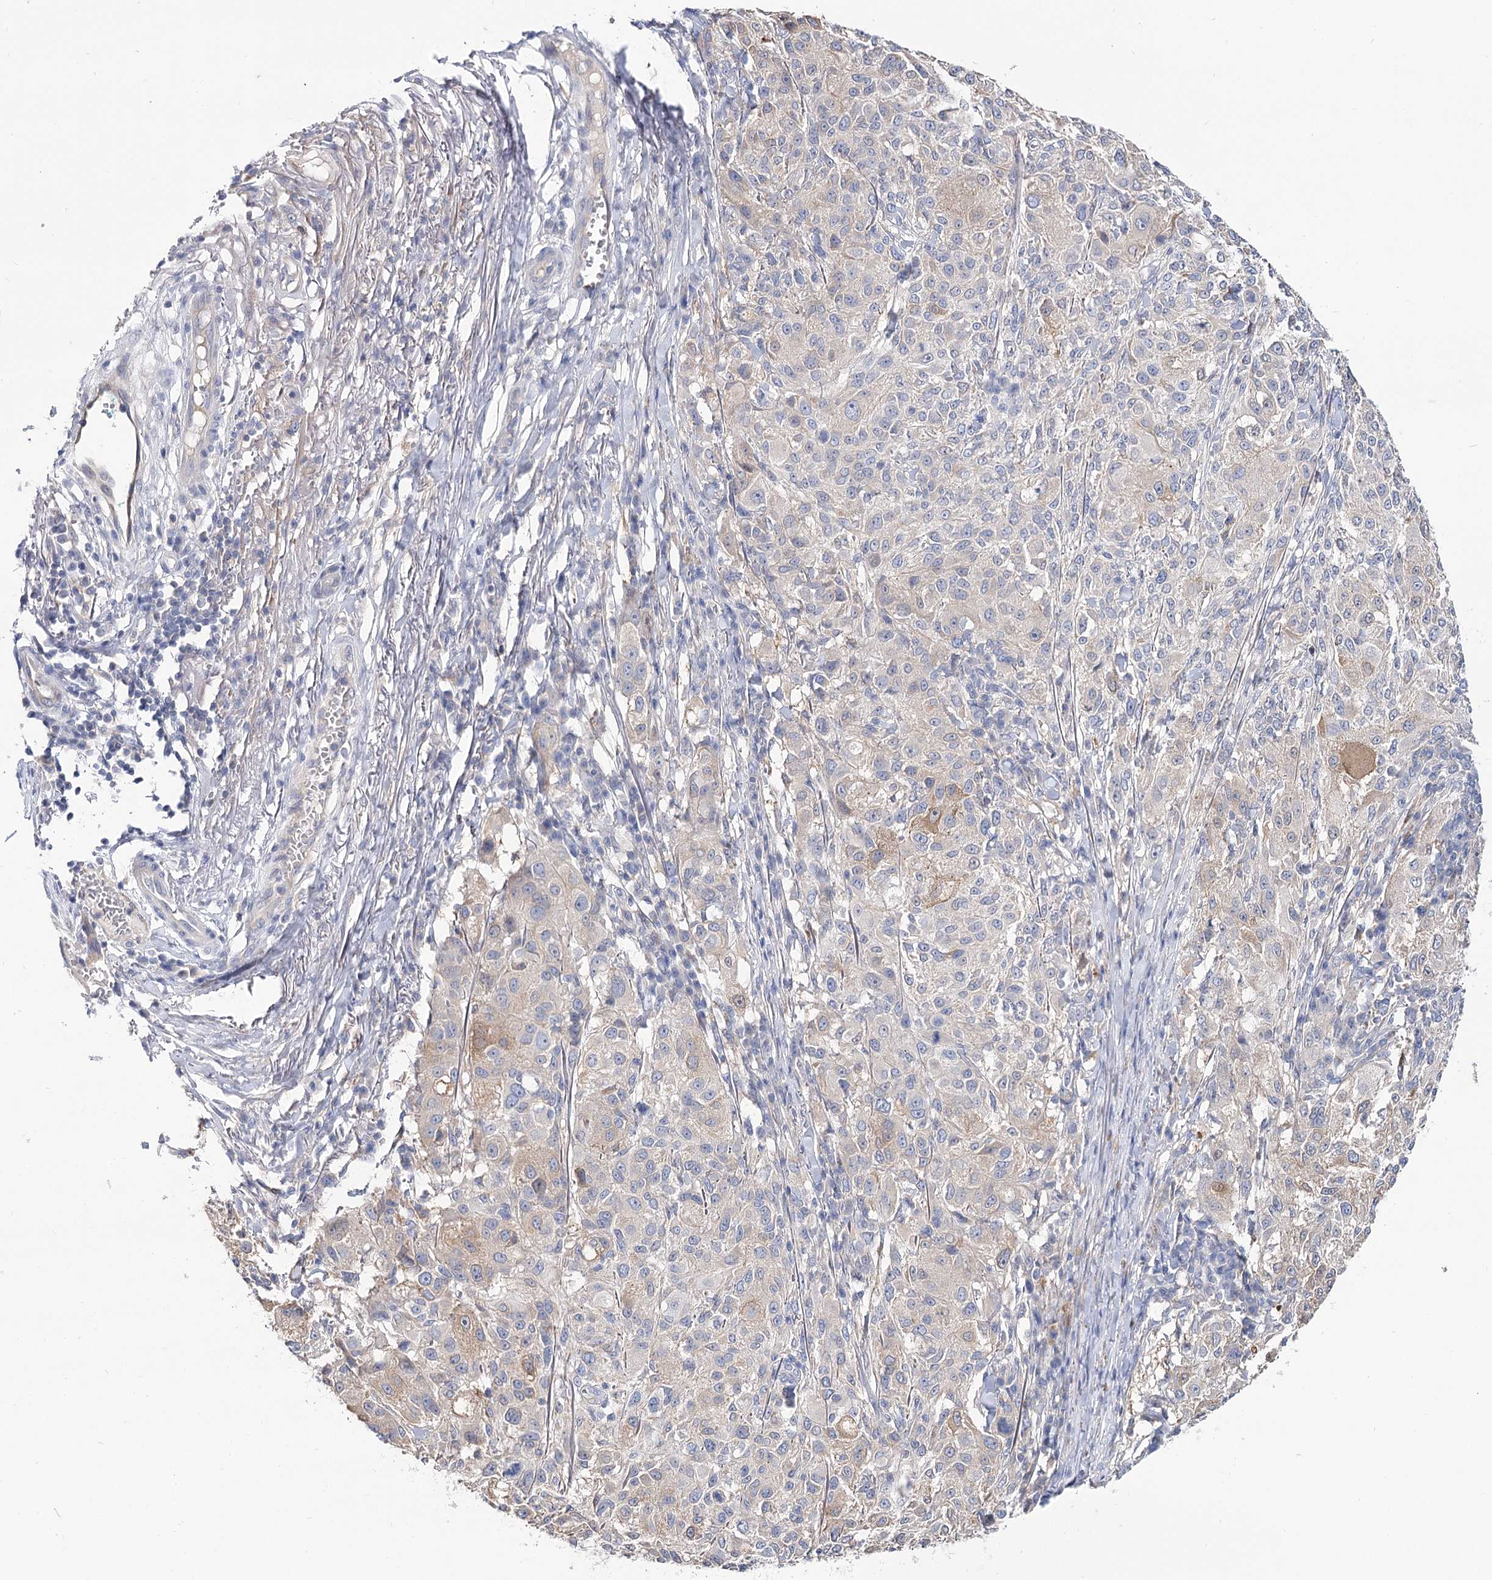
{"staining": {"intensity": "negative", "quantity": "none", "location": "none"}, "tissue": "melanoma", "cell_type": "Tumor cells", "image_type": "cancer", "snomed": [{"axis": "morphology", "description": "Necrosis, NOS"}, {"axis": "morphology", "description": "Malignant melanoma, NOS"}, {"axis": "topography", "description": "Skin"}], "caption": "Immunohistochemistry of human malignant melanoma displays no positivity in tumor cells.", "gene": "UGP2", "patient": {"sex": "female", "age": 87}}